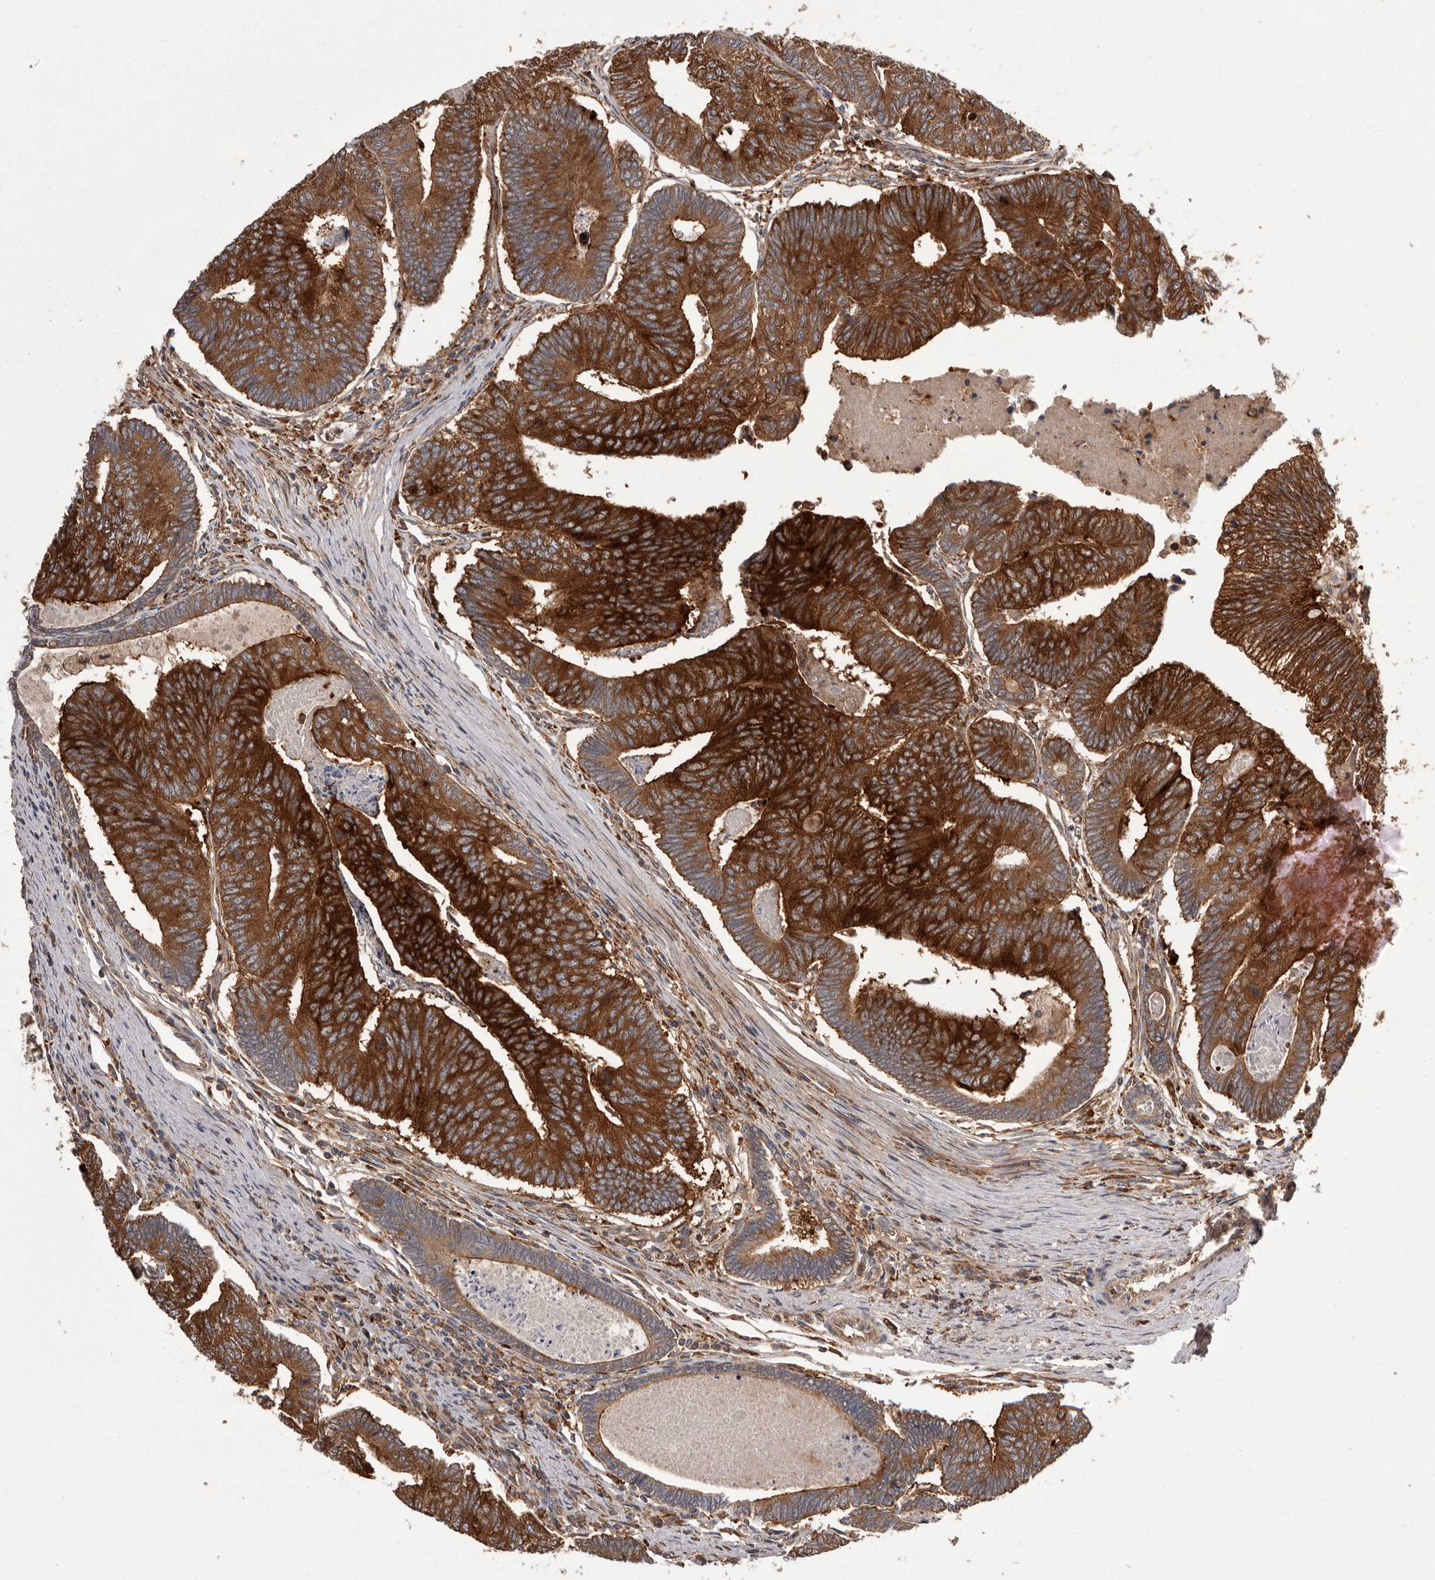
{"staining": {"intensity": "strong", "quantity": ">75%", "location": "cytoplasmic/membranous"}, "tissue": "colorectal cancer", "cell_type": "Tumor cells", "image_type": "cancer", "snomed": [{"axis": "morphology", "description": "Adenocarcinoma, NOS"}, {"axis": "topography", "description": "Colon"}], "caption": "About >75% of tumor cells in colorectal cancer show strong cytoplasmic/membranous protein staining as visualized by brown immunohistochemical staining.", "gene": "SLC22A3", "patient": {"sex": "female", "age": 67}}